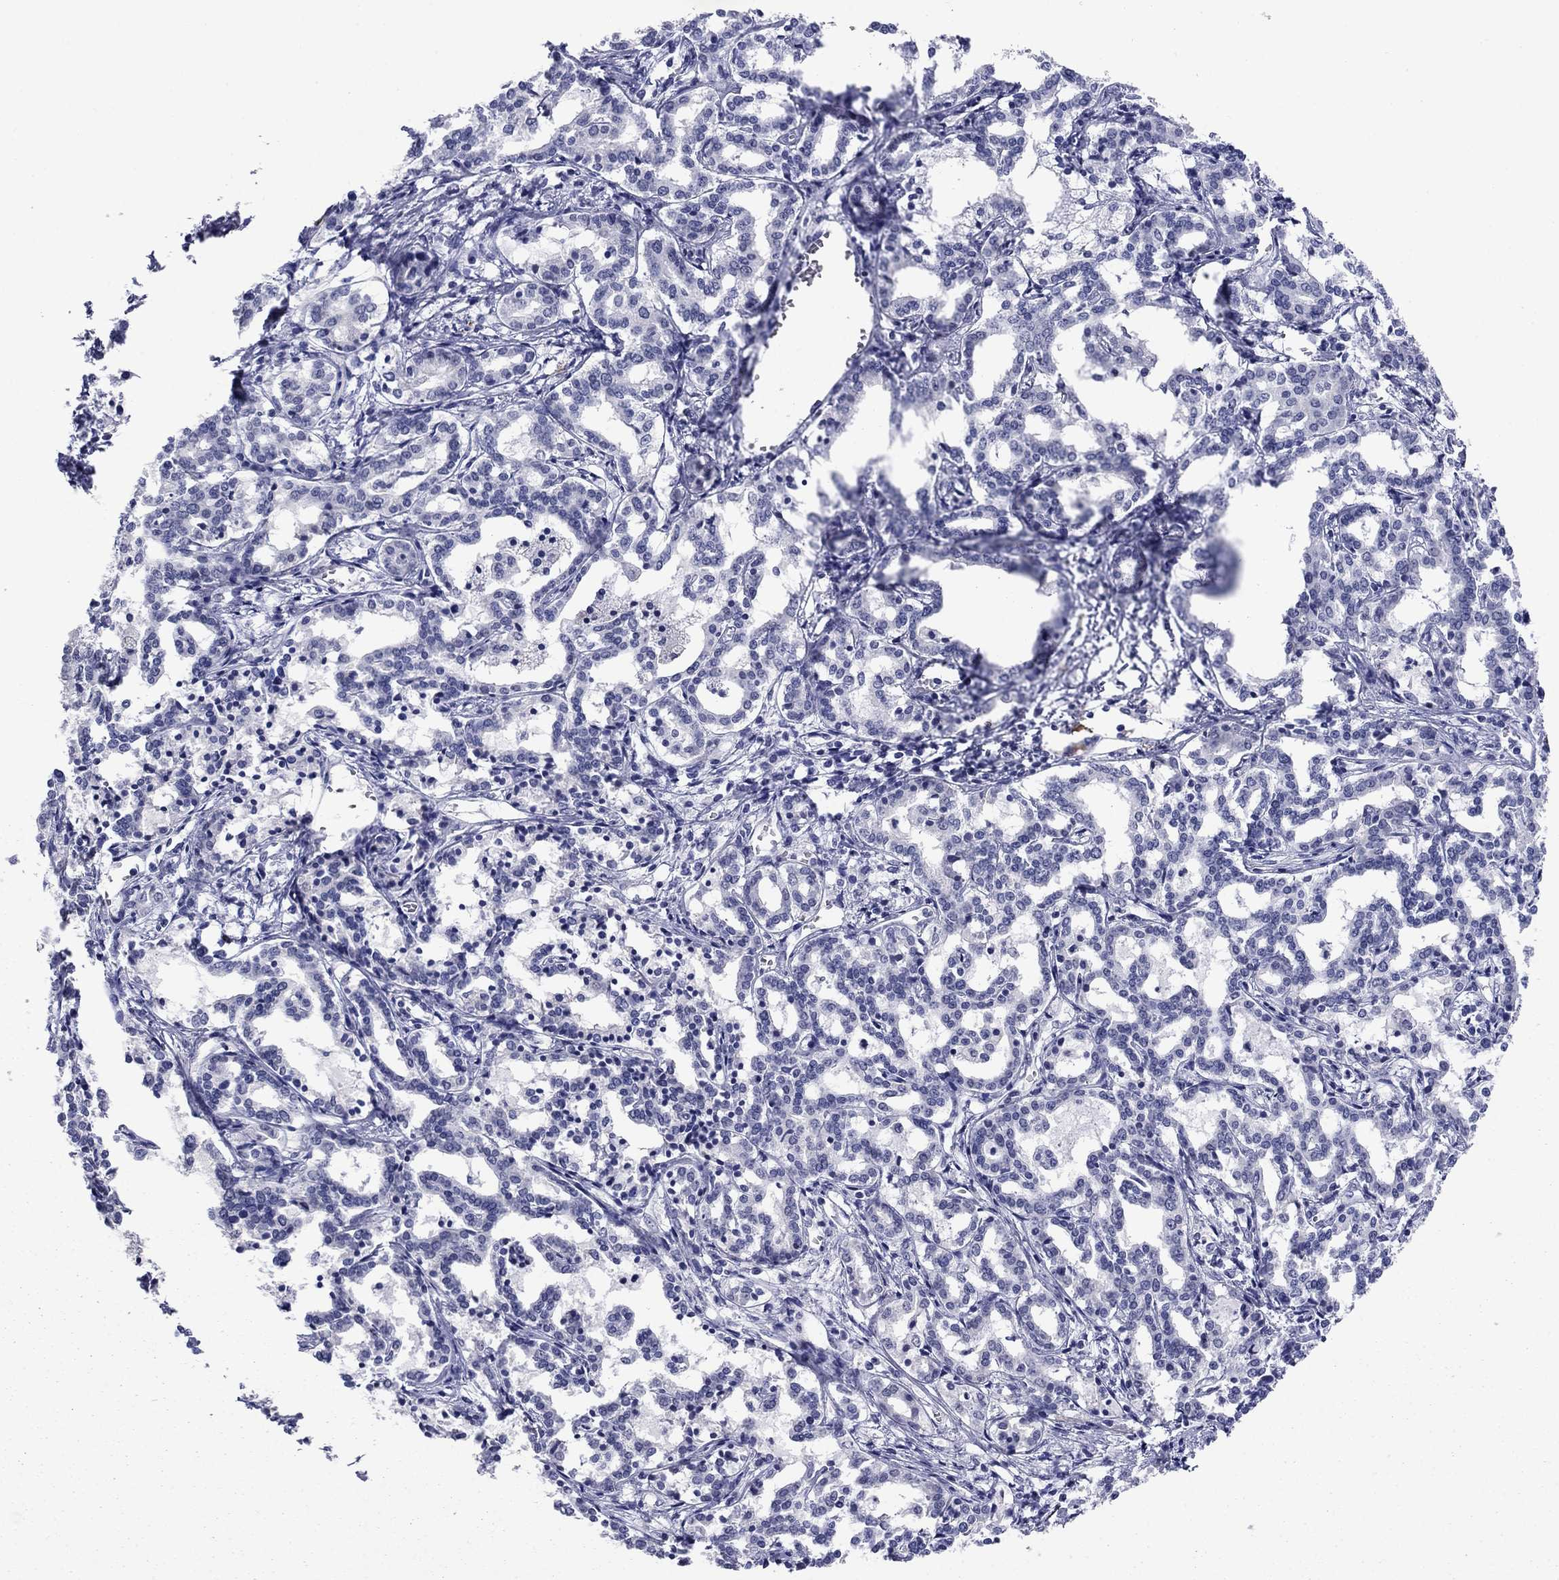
{"staining": {"intensity": "negative", "quantity": "none", "location": "none"}, "tissue": "liver cancer", "cell_type": "Tumor cells", "image_type": "cancer", "snomed": [{"axis": "morphology", "description": "Cholangiocarcinoma"}, {"axis": "topography", "description": "Liver"}], "caption": "Immunohistochemistry of liver cholangiocarcinoma reveals no staining in tumor cells. Brightfield microscopy of immunohistochemistry stained with DAB (3,3'-diaminobenzidine) (brown) and hematoxylin (blue), captured at high magnification.", "gene": "HAO1", "patient": {"sex": "female", "age": 47}}